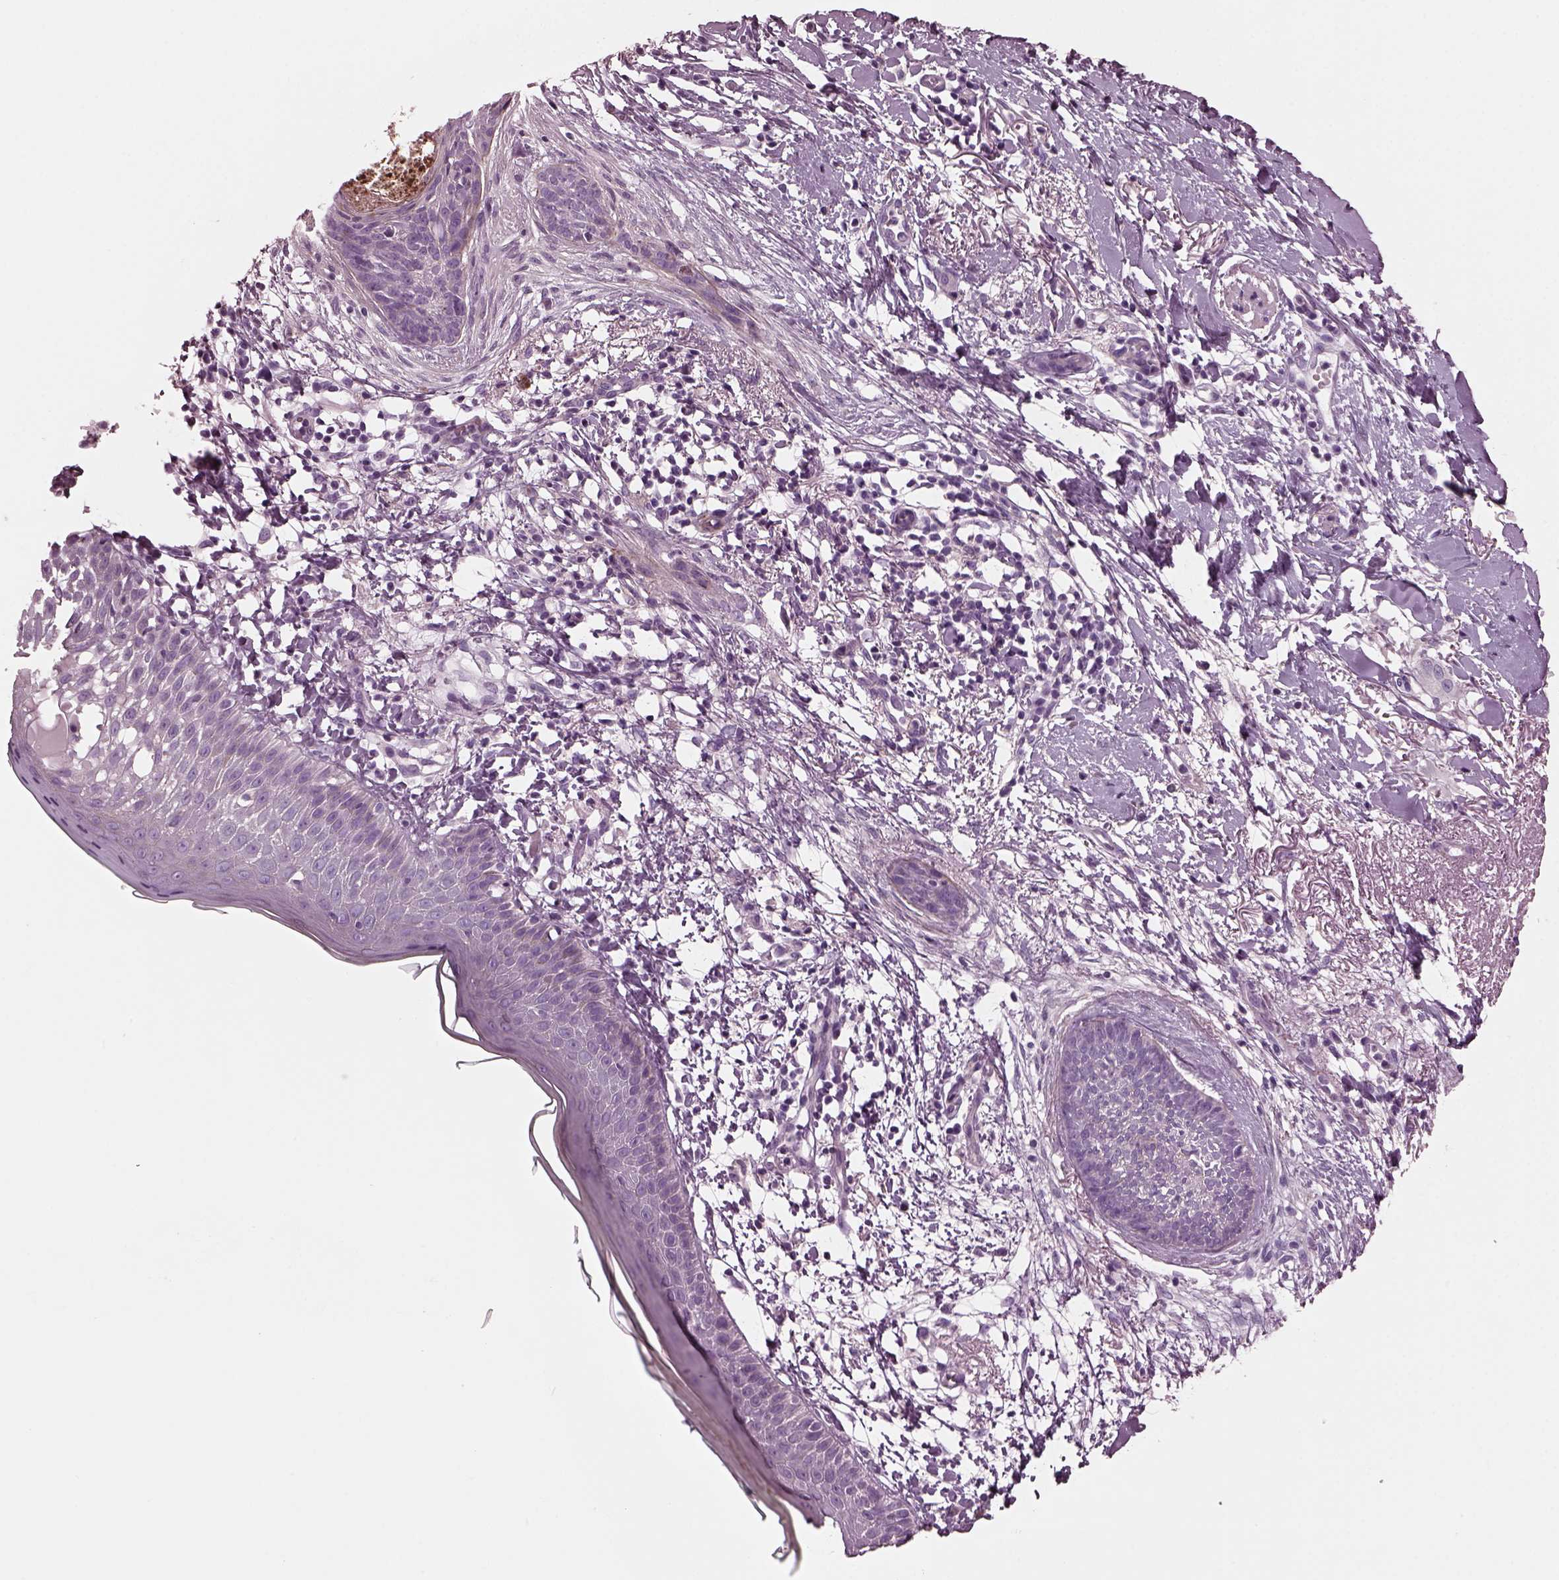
{"staining": {"intensity": "negative", "quantity": "none", "location": "none"}, "tissue": "skin cancer", "cell_type": "Tumor cells", "image_type": "cancer", "snomed": [{"axis": "morphology", "description": "Normal tissue, NOS"}, {"axis": "morphology", "description": "Basal cell carcinoma"}, {"axis": "topography", "description": "Skin"}], "caption": "The histopathology image exhibits no significant staining in tumor cells of skin basal cell carcinoma.", "gene": "GDF11", "patient": {"sex": "male", "age": 84}}